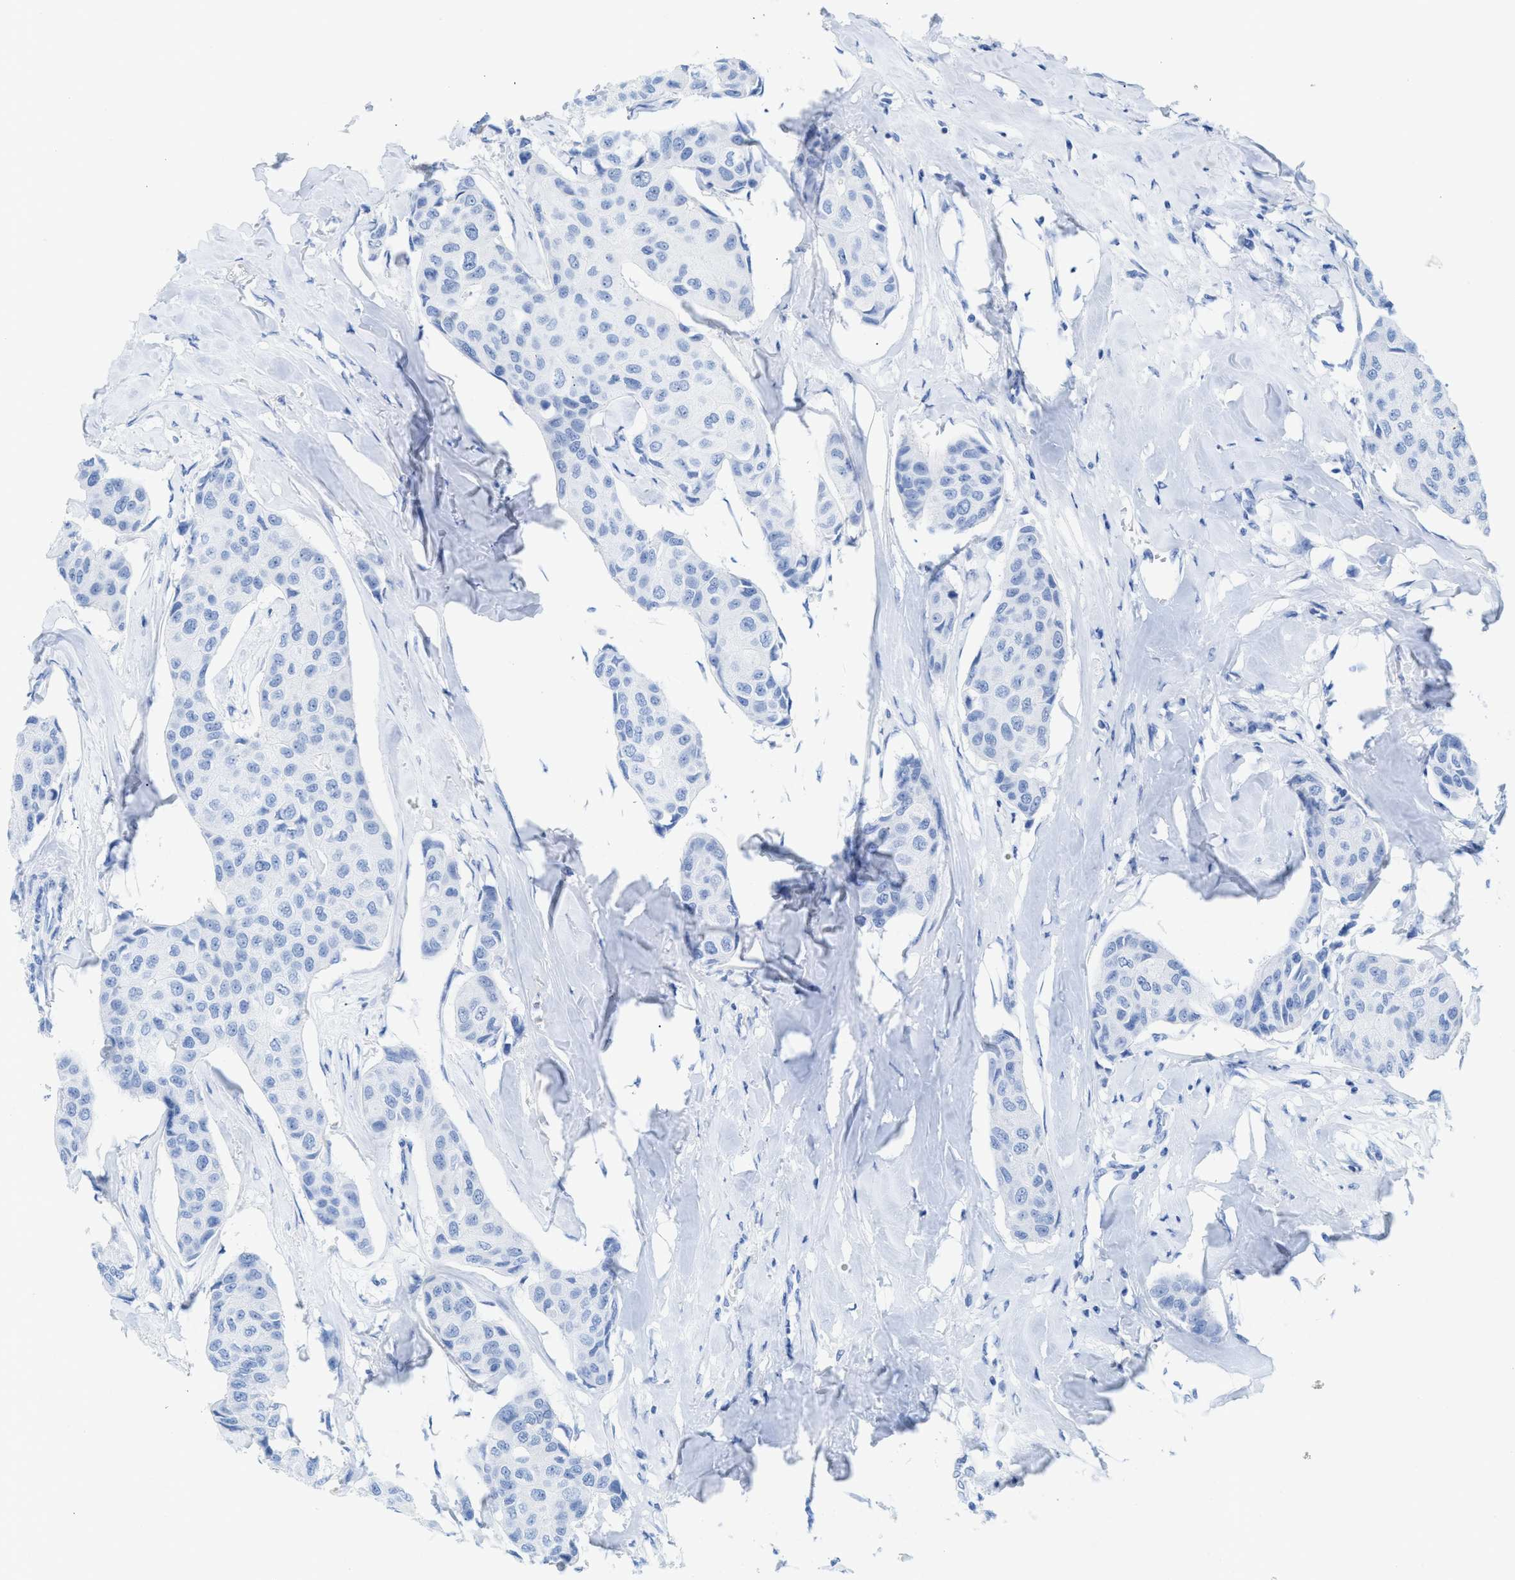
{"staining": {"intensity": "negative", "quantity": "none", "location": "none"}, "tissue": "breast cancer", "cell_type": "Tumor cells", "image_type": "cancer", "snomed": [{"axis": "morphology", "description": "Duct carcinoma"}, {"axis": "topography", "description": "Breast"}], "caption": "High power microscopy histopathology image of an immunohistochemistry histopathology image of breast cancer (infiltrating ductal carcinoma), revealing no significant expression in tumor cells.", "gene": "ANKFN1", "patient": {"sex": "female", "age": 80}}